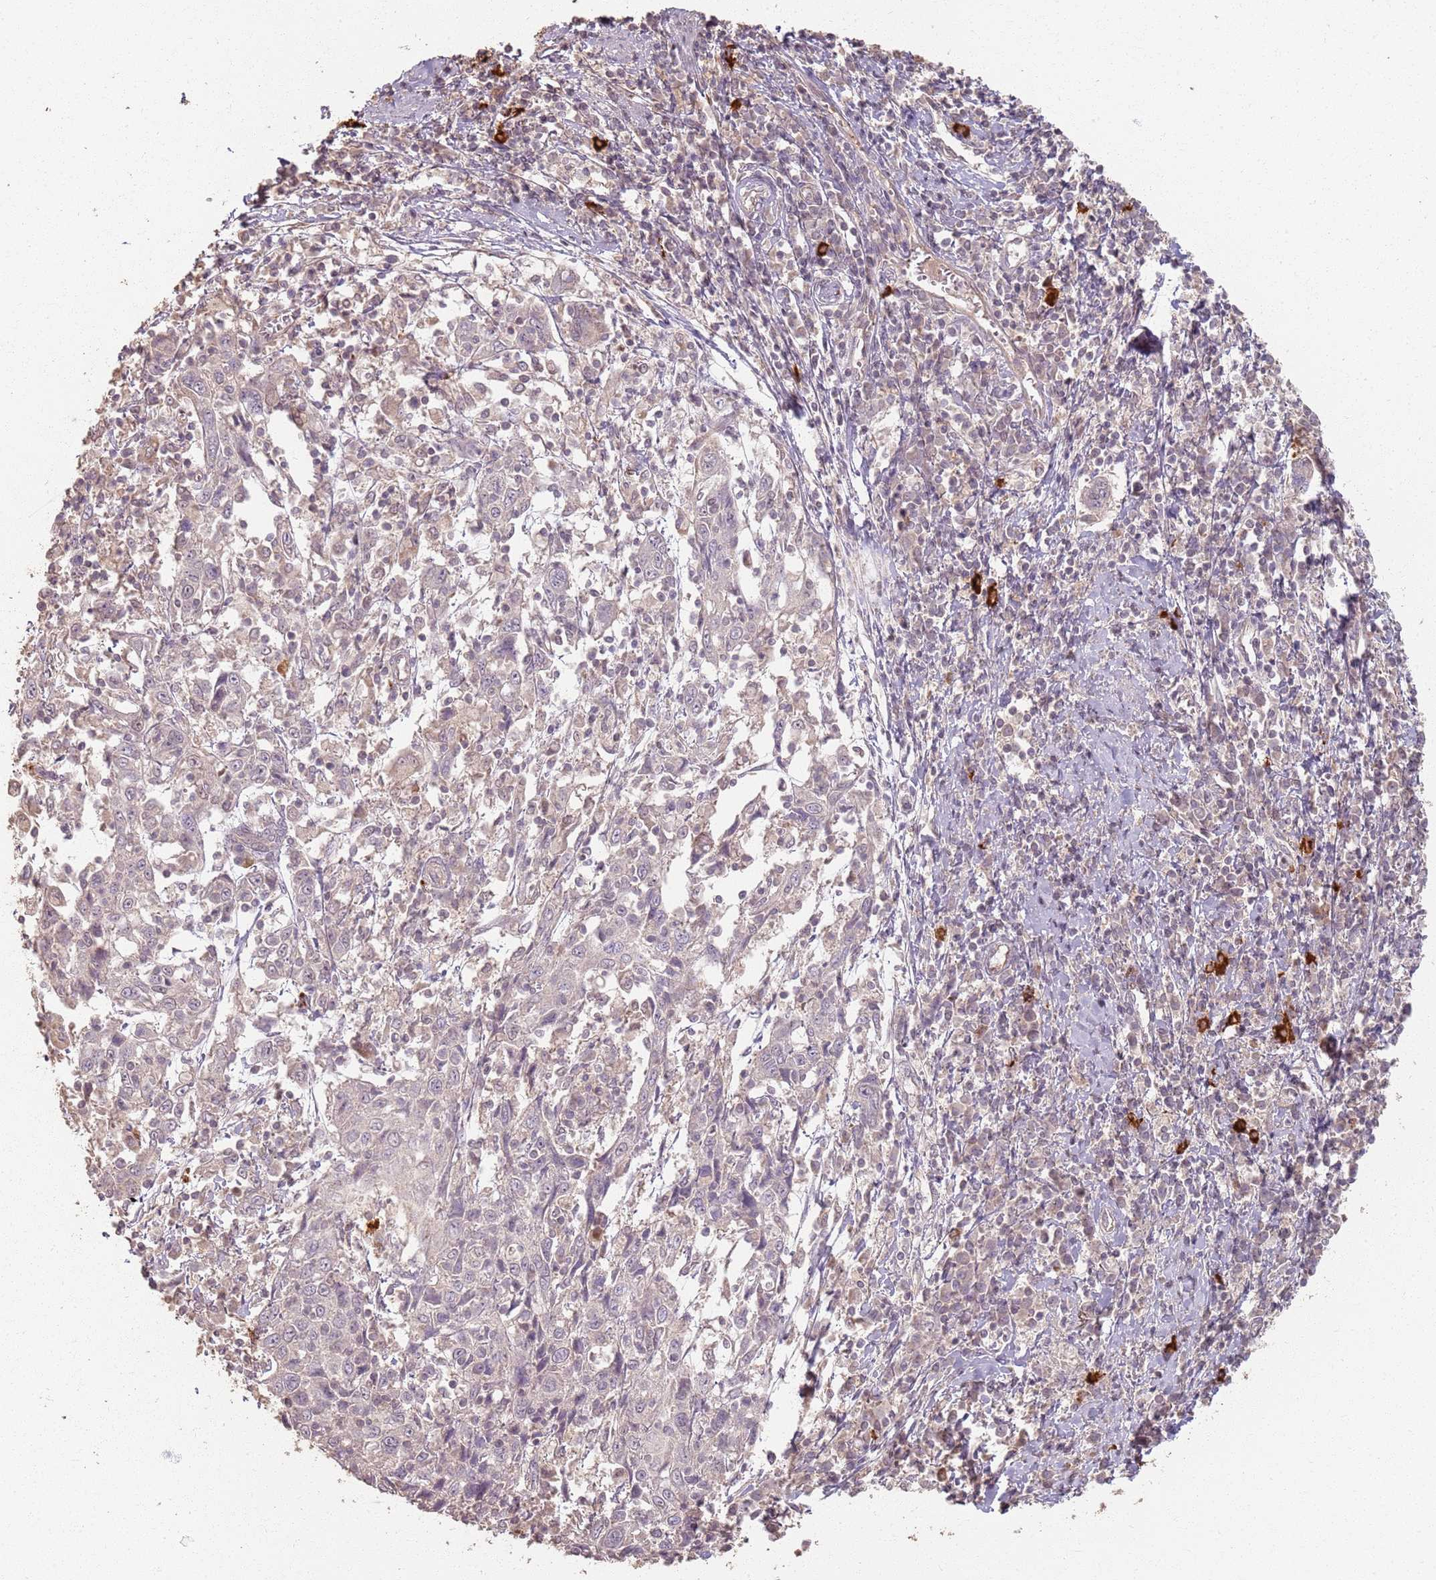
{"staining": {"intensity": "negative", "quantity": "none", "location": "none"}, "tissue": "cervical cancer", "cell_type": "Tumor cells", "image_type": "cancer", "snomed": [{"axis": "morphology", "description": "Squamous cell carcinoma, NOS"}, {"axis": "topography", "description": "Cervix"}], "caption": "Immunohistochemistry histopathology image of human cervical cancer stained for a protein (brown), which exhibits no staining in tumor cells.", "gene": "CCDC168", "patient": {"sex": "female", "age": 46}}